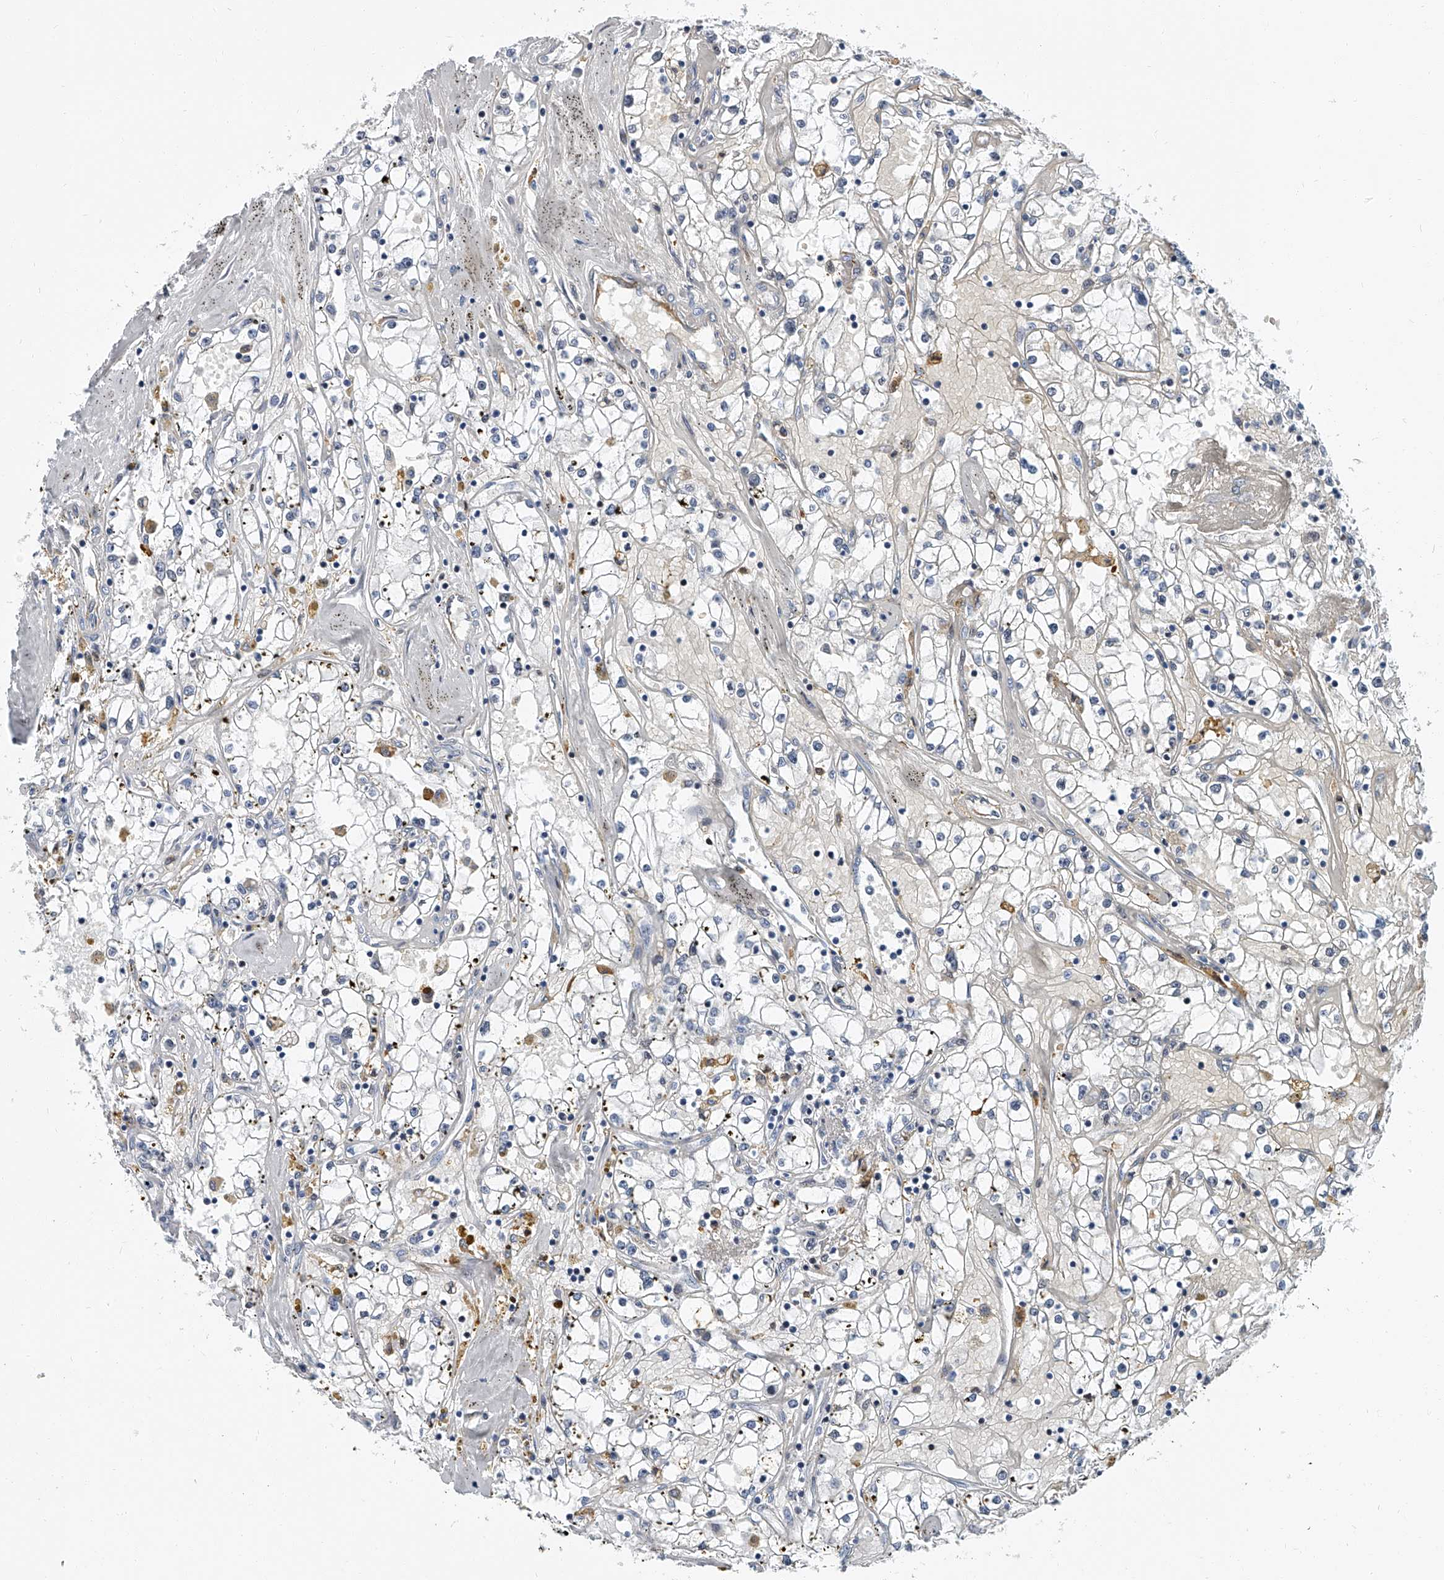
{"staining": {"intensity": "negative", "quantity": "none", "location": "none"}, "tissue": "renal cancer", "cell_type": "Tumor cells", "image_type": "cancer", "snomed": [{"axis": "morphology", "description": "Adenocarcinoma, NOS"}, {"axis": "topography", "description": "Kidney"}], "caption": "This is an IHC image of renal cancer. There is no staining in tumor cells.", "gene": "KIRREL1", "patient": {"sex": "male", "age": 56}}